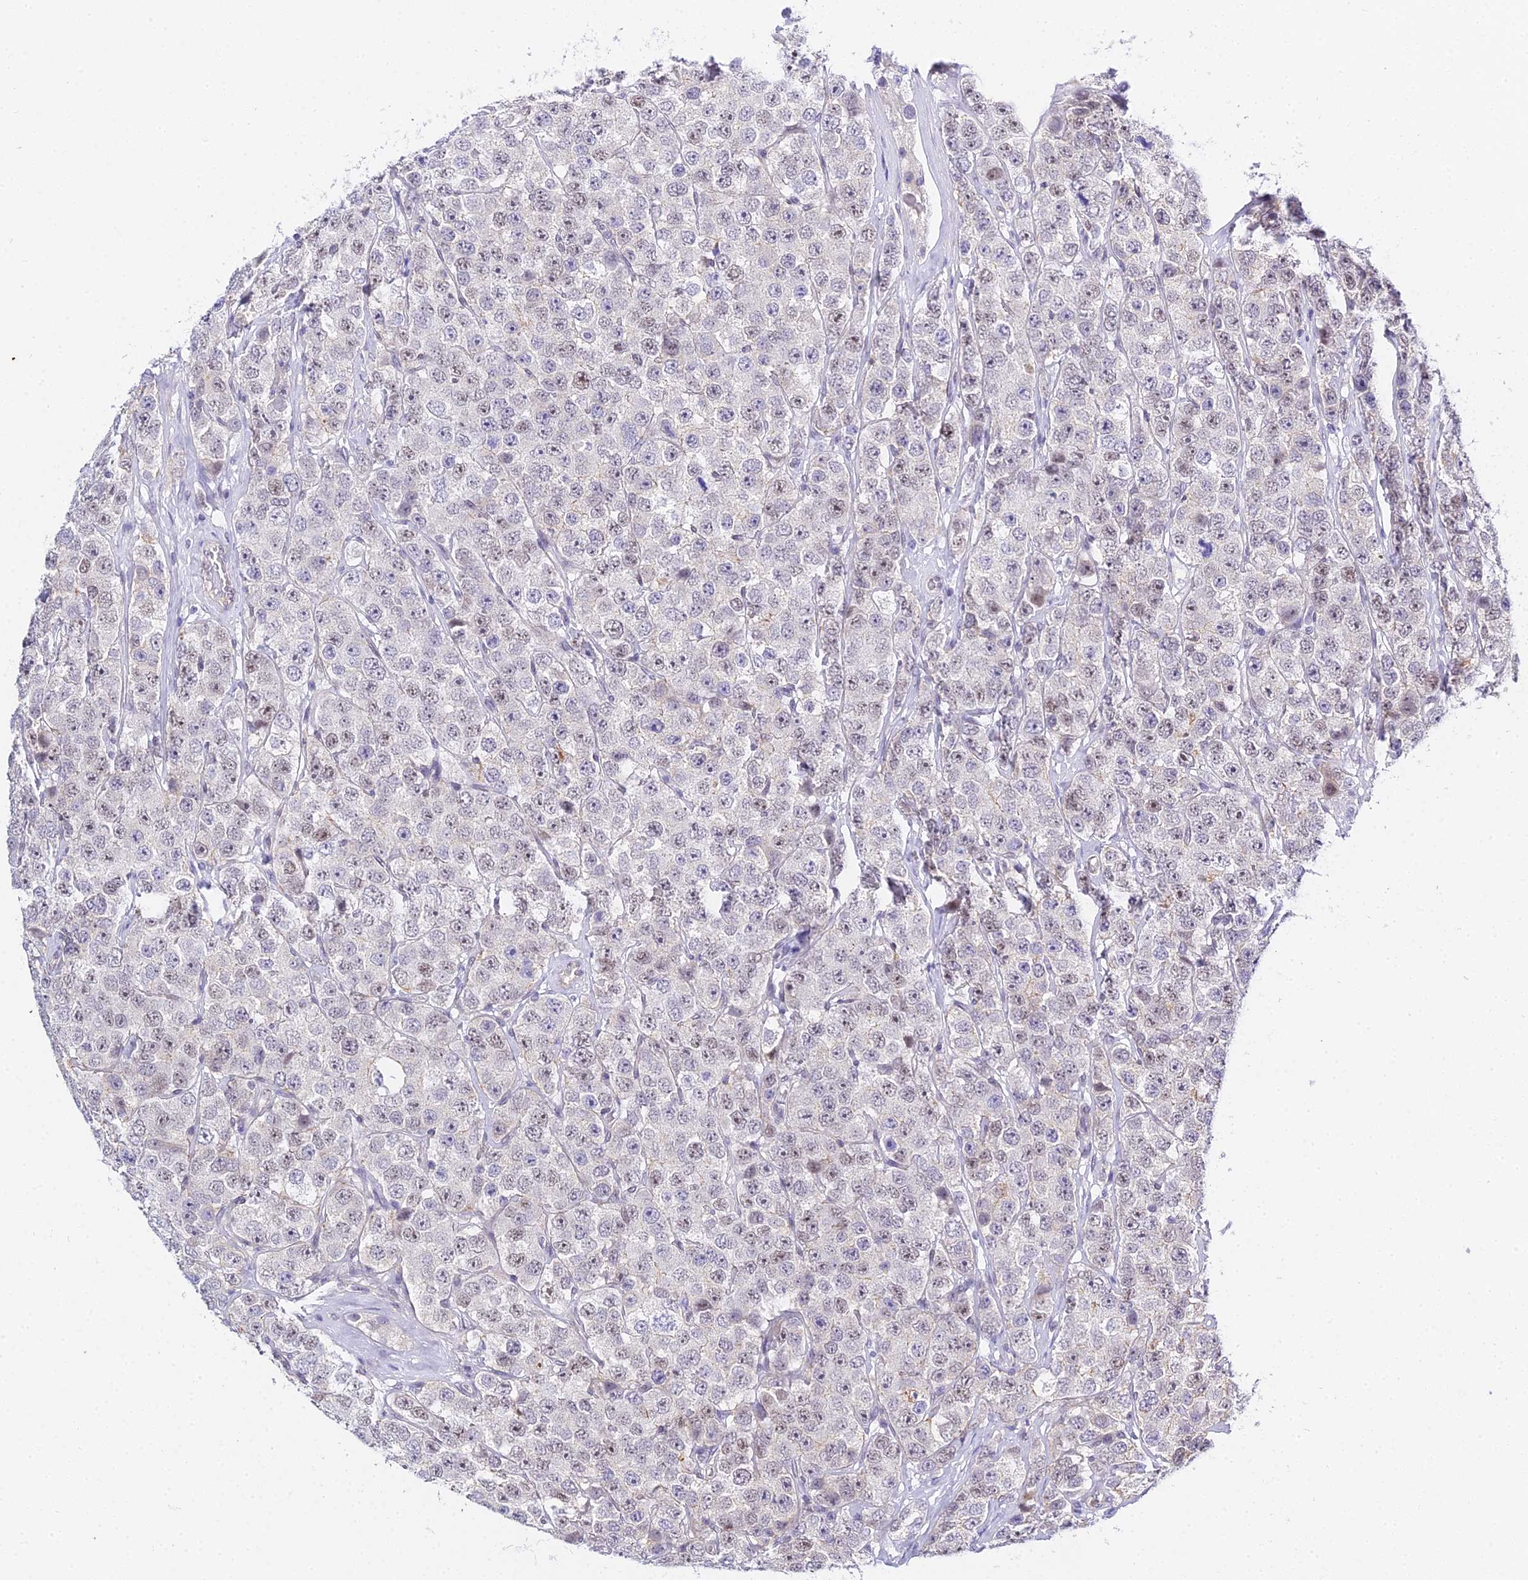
{"staining": {"intensity": "weak", "quantity": "<25%", "location": "nuclear"}, "tissue": "testis cancer", "cell_type": "Tumor cells", "image_type": "cancer", "snomed": [{"axis": "morphology", "description": "Seminoma, NOS"}, {"axis": "topography", "description": "Testis"}], "caption": "Immunohistochemical staining of human seminoma (testis) demonstrates no significant expression in tumor cells.", "gene": "ZNF628", "patient": {"sex": "male", "age": 28}}